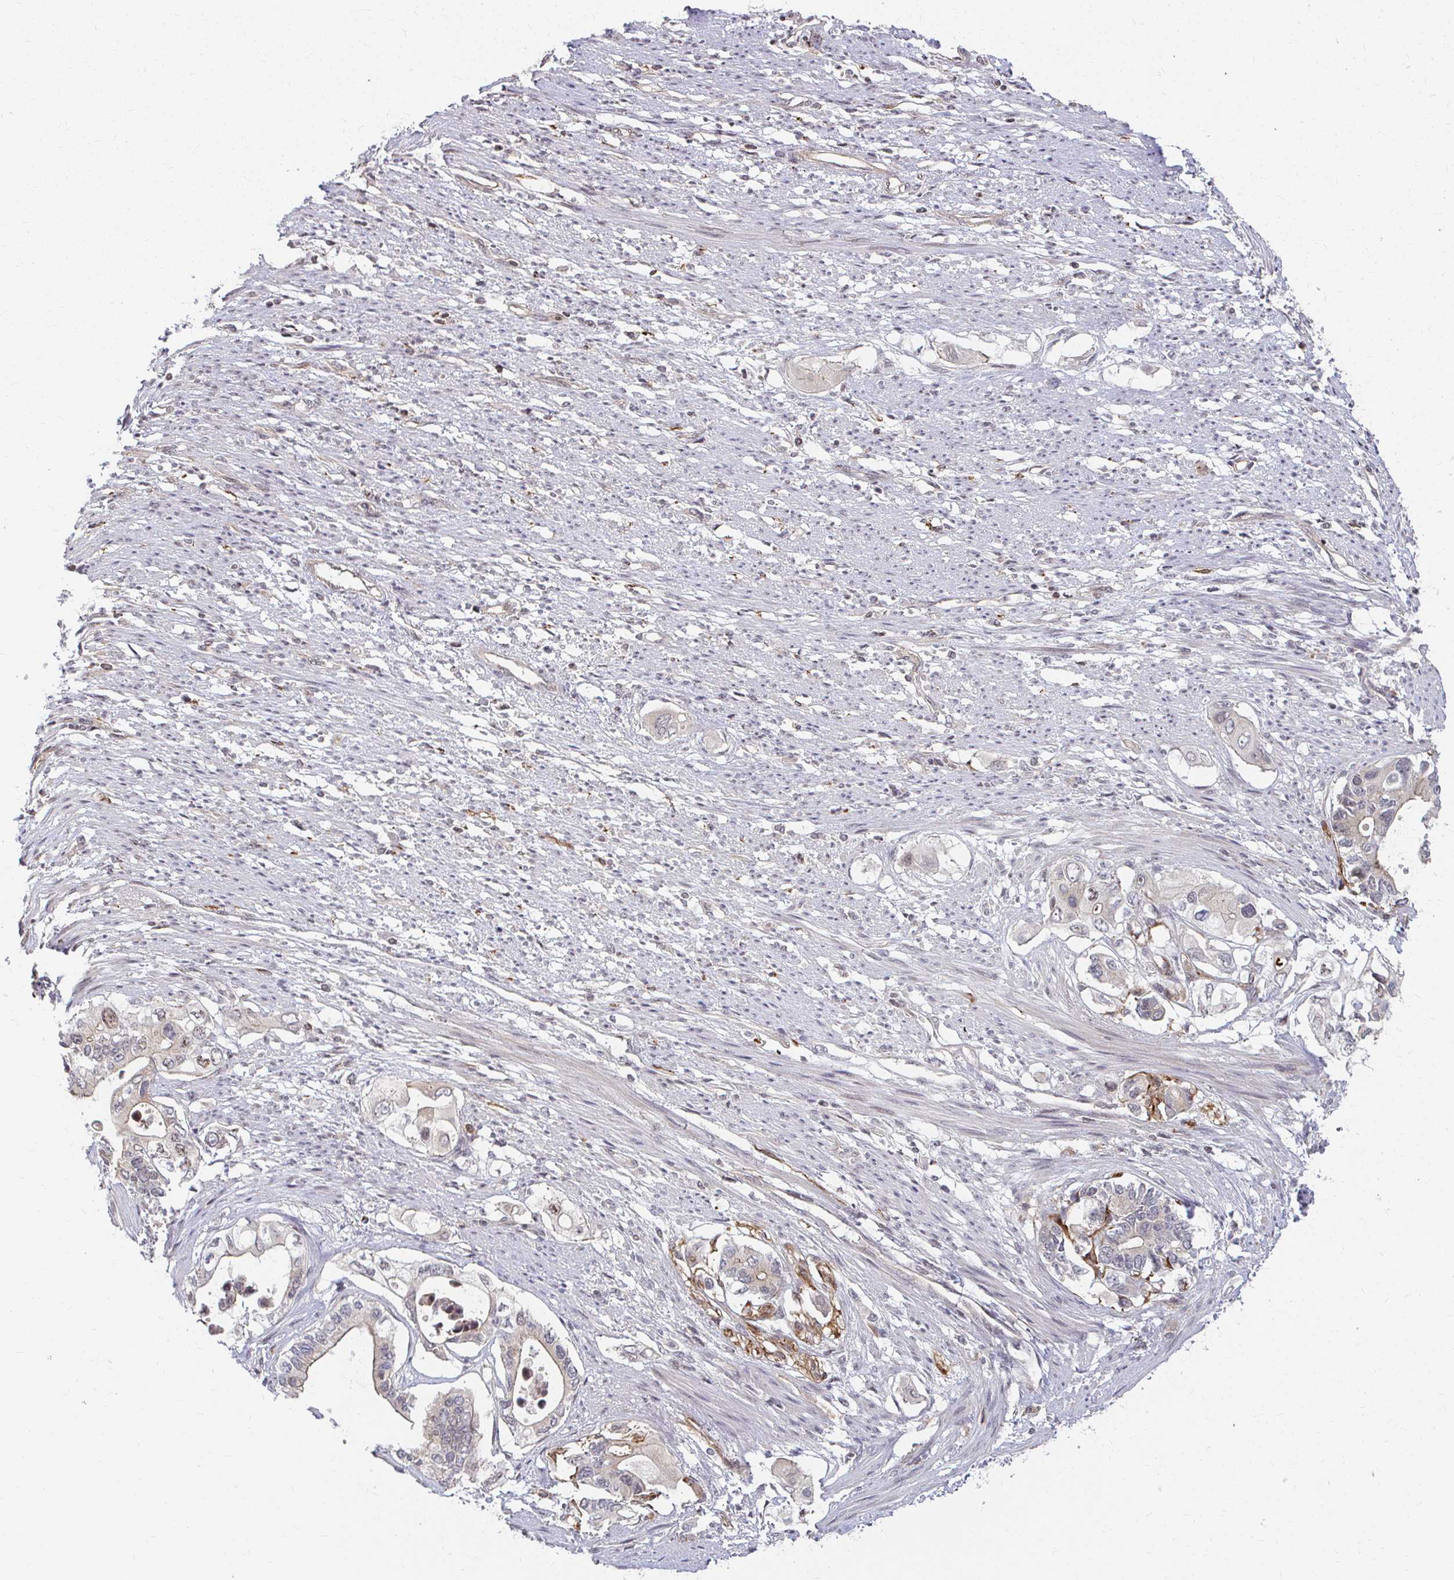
{"staining": {"intensity": "weak", "quantity": "<25%", "location": "cytoplasmic/membranous"}, "tissue": "pancreatic cancer", "cell_type": "Tumor cells", "image_type": "cancer", "snomed": [{"axis": "morphology", "description": "Adenocarcinoma, NOS"}, {"axis": "topography", "description": "Pancreas"}], "caption": "Image shows no significant protein expression in tumor cells of pancreatic cancer.", "gene": "ANK3", "patient": {"sex": "female", "age": 63}}